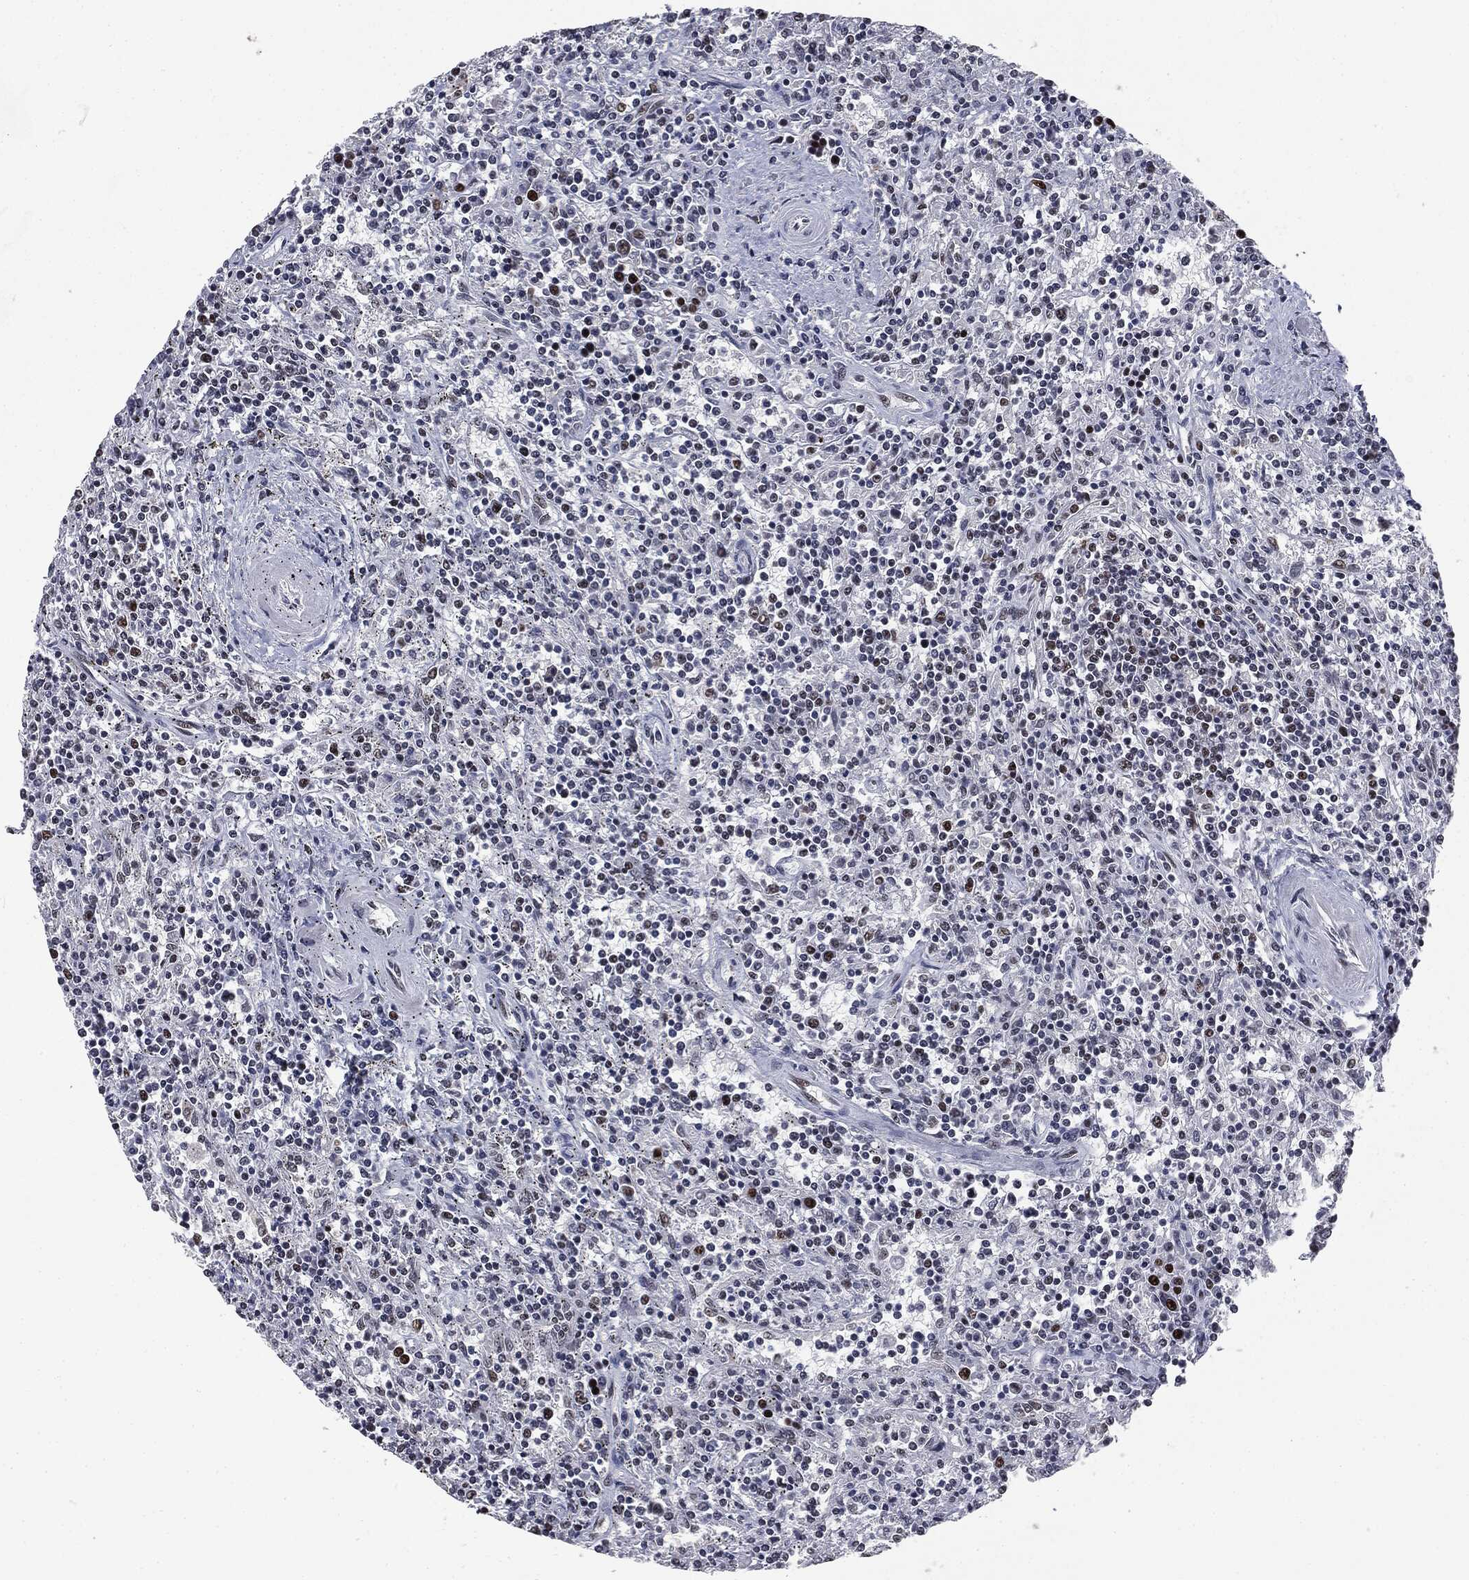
{"staining": {"intensity": "negative", "quantity": "none", "location": "none"}, "tissue": "lymphoma", "cell_type": "Tumor cells", "image_type": "cancer", "snomed": [{"axis": "morphology", "description": "Malignant lymphoma, non-Hodgkin's type, Low grade"}, {"axis": "topography", "description": "Spleen"}], "caption": "IHC micrograph of neoplastic tissue: malignant lymphoma, non-Hodgkin's type (low-grade) stained with DAB reveals no significant protein positivity in tumor cells.", "gene": "MSH2", "patient": {"sex": "male", "age": 62}}